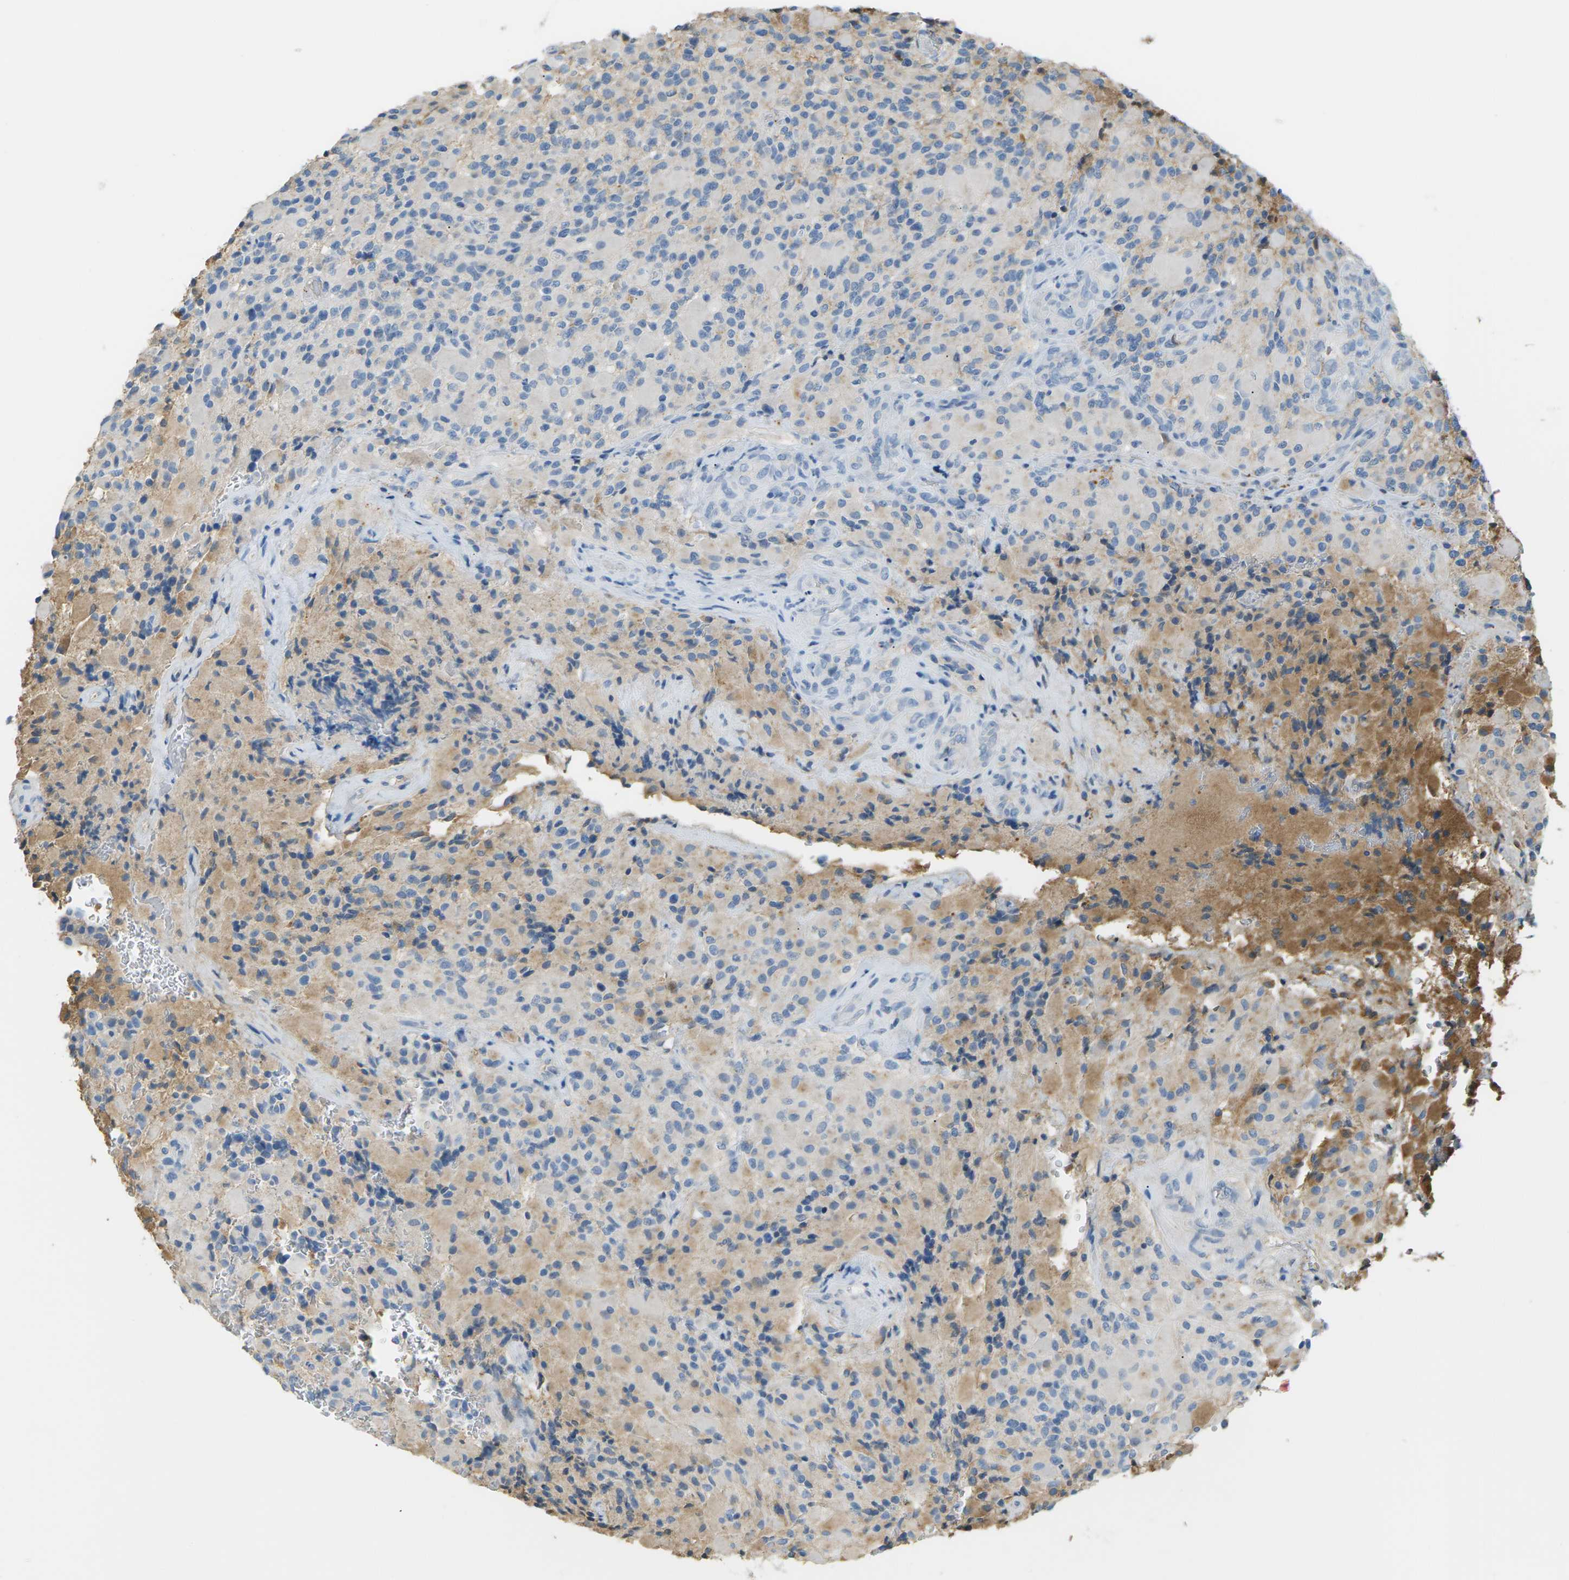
{"staining": {"intensity": "weak", "quantity": "<25%", "location": "cytoplasmic/membranous"}, "tissue": "glioma", "cell_type": "Tumor cells", "image_type": "cancer", "snomed": [{"axis": "morphology", "description": "Glioma, malignant, High grade"}, {"axis": "topography", "description": "Brain"}], "caption": "Immunohistochemistry (IHC) of human malignant glioma (high-grade) shows no staining in tumor cells.", "gene": "CFI", "patient": {"sex": "male", "age": 71}}